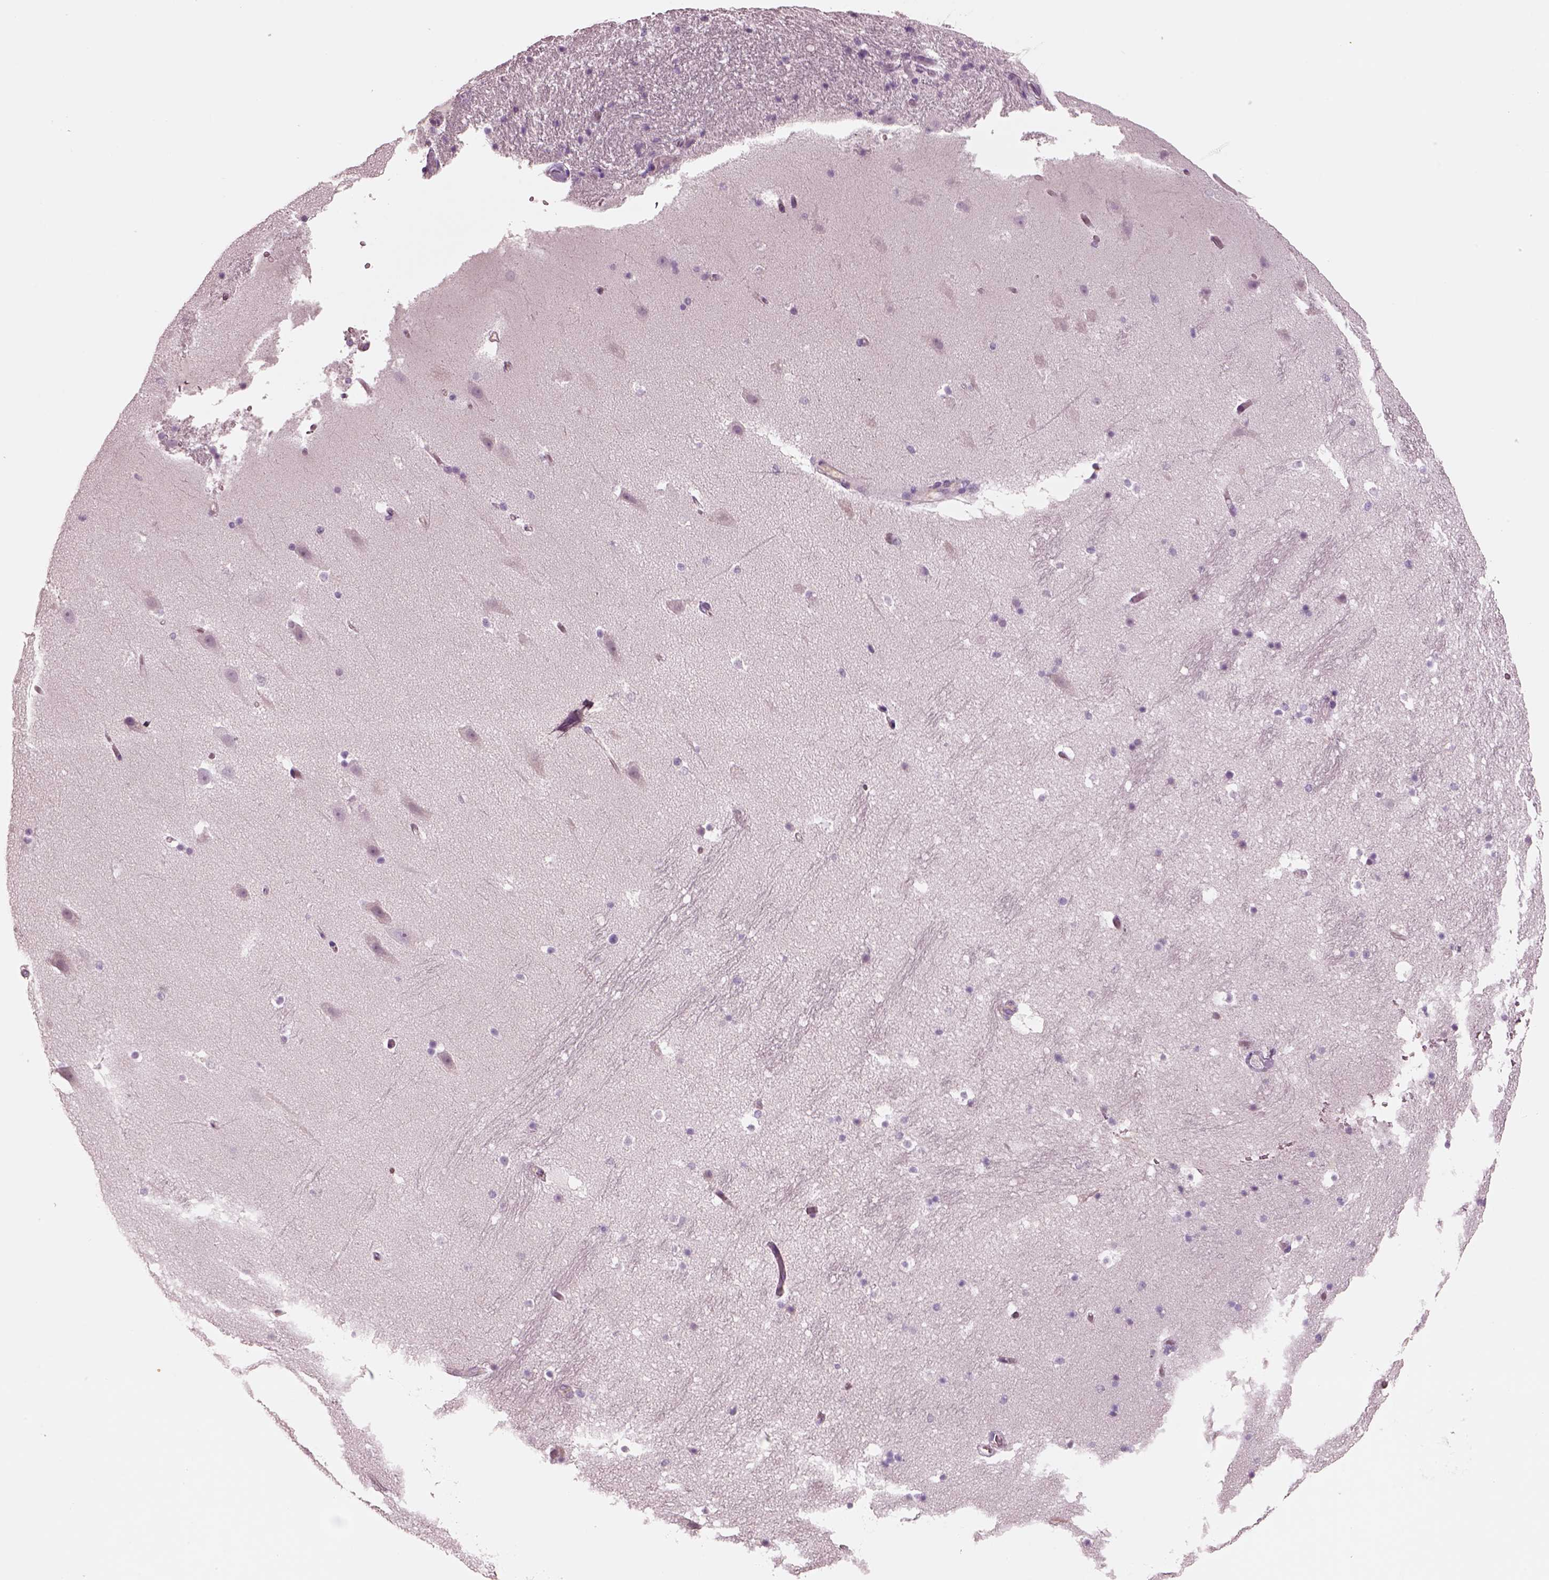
{"staining": {"intensity": "negative", "quantity": "none", "location": "none"}, "tissue": "hippocampus", "cell_type": "Glial cells", "image_type": "normal", "snomed": [{"axis": "morphology", "description": "Normal tissue, NOS"}, {"axis": "topography", "description": "Hippocampus"}], "caption": "This micrograph is of normal hippocampus stained with immunohistochemistry (IHC) to label a protein in brown with the nuclei are counter-stained blue. There is no expression in glial cells. (DAB (3,3'-diaminobenzidine) immunohistochemistry, high magnification).", "gene": "IGLL1", "patient": {"sex": "male", "age": 26}}